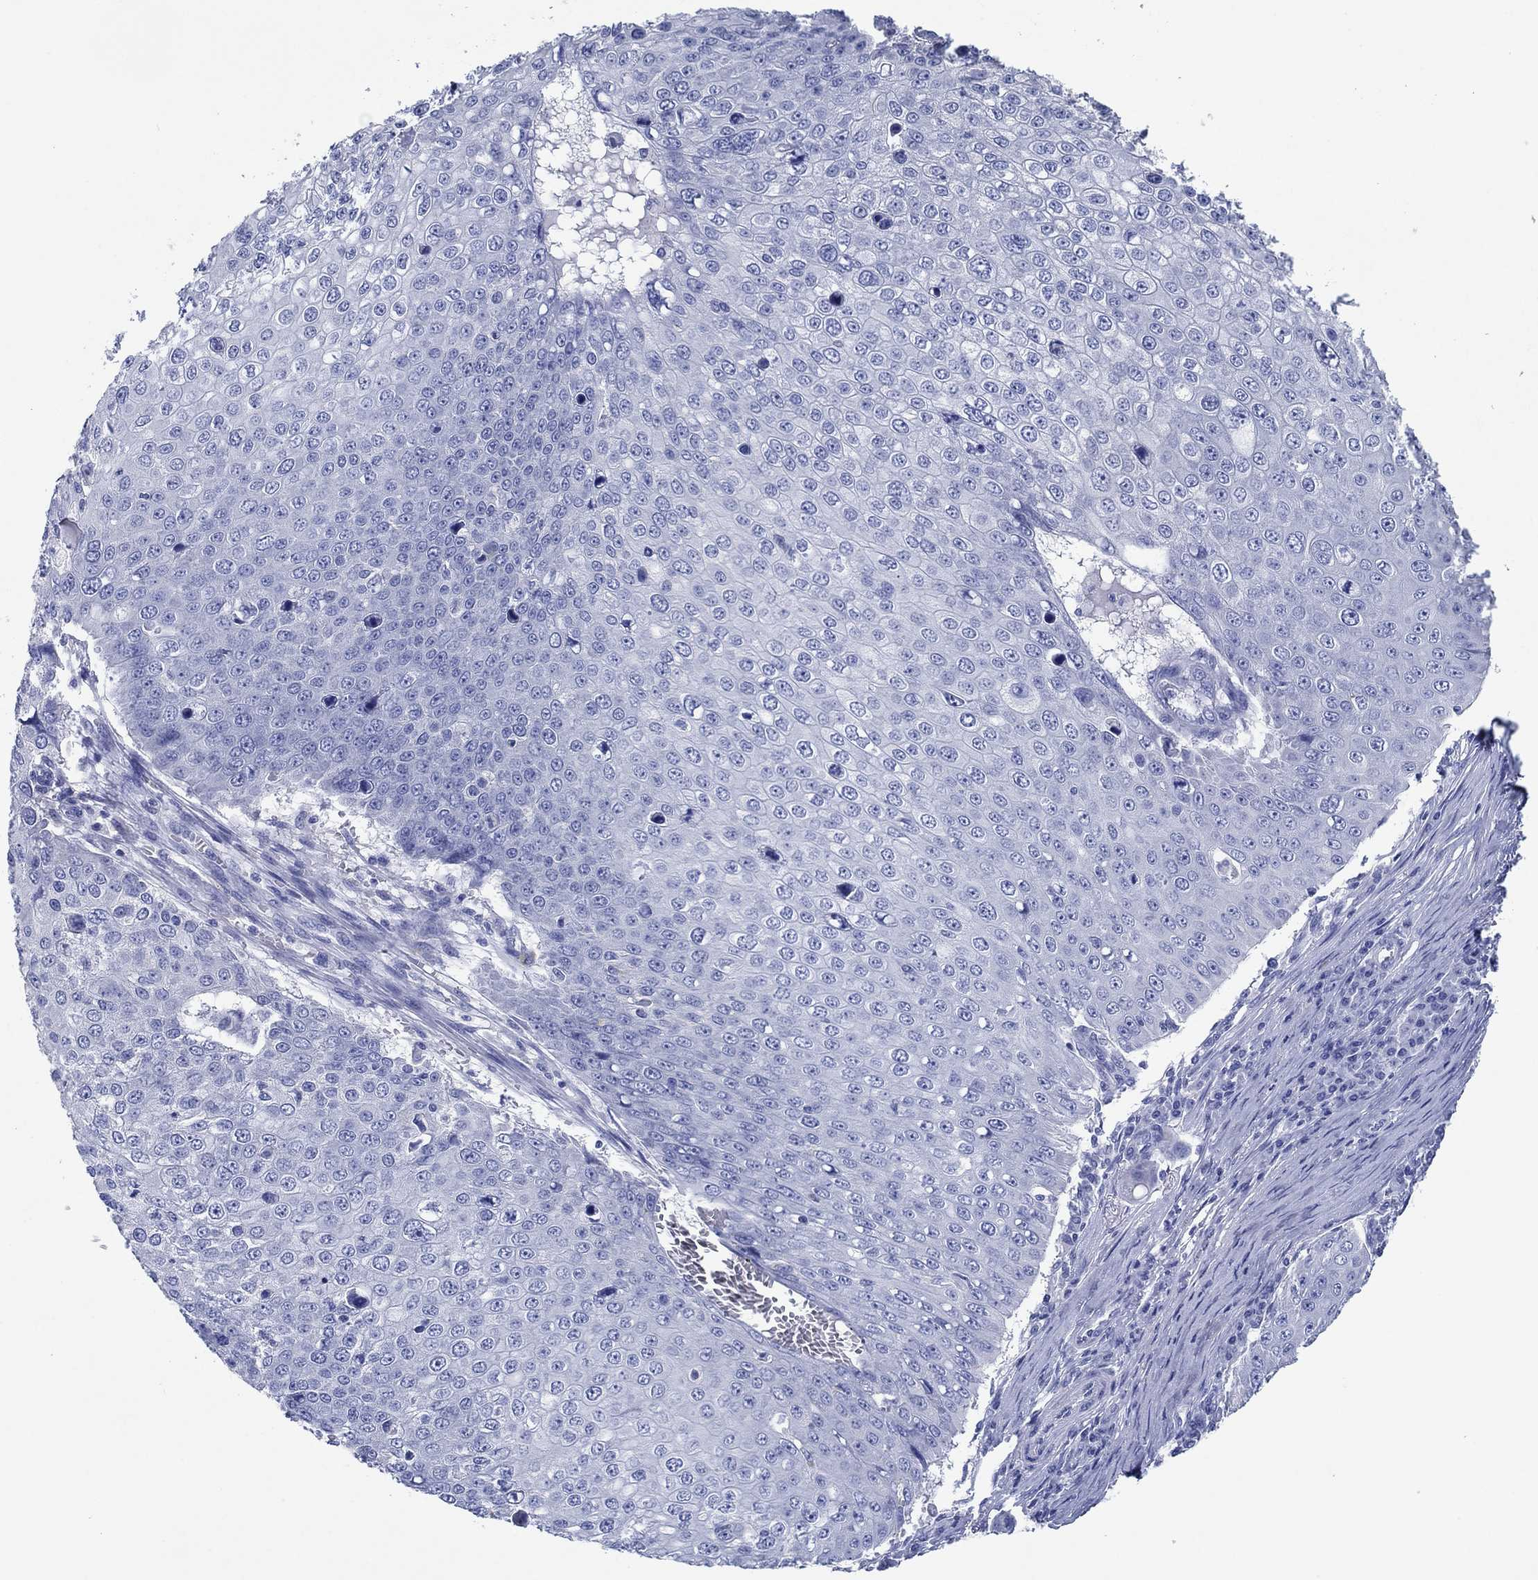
{"staining": {"intensity": "negative", "quantity": "none", "location": "none"}, "tissue": "skin cancer", "cell_type": "Tumor cells", "image_type": "cancer", "snomed": [{"axis": "morphology", "description": "Squamous cell carcinoma, NOS"}, {"axis": "topography", "description": "Skin"}], "caption": "High magnification brightfield microscopy of skin cancer stained with DAB (3,3'-diaminobenzidine) (brown) and counterstained with hematoxylin (blue): tumor cells show no significant positivity.", "gene": "HCRT", "patient": {"sex": "male", "age": 71}}